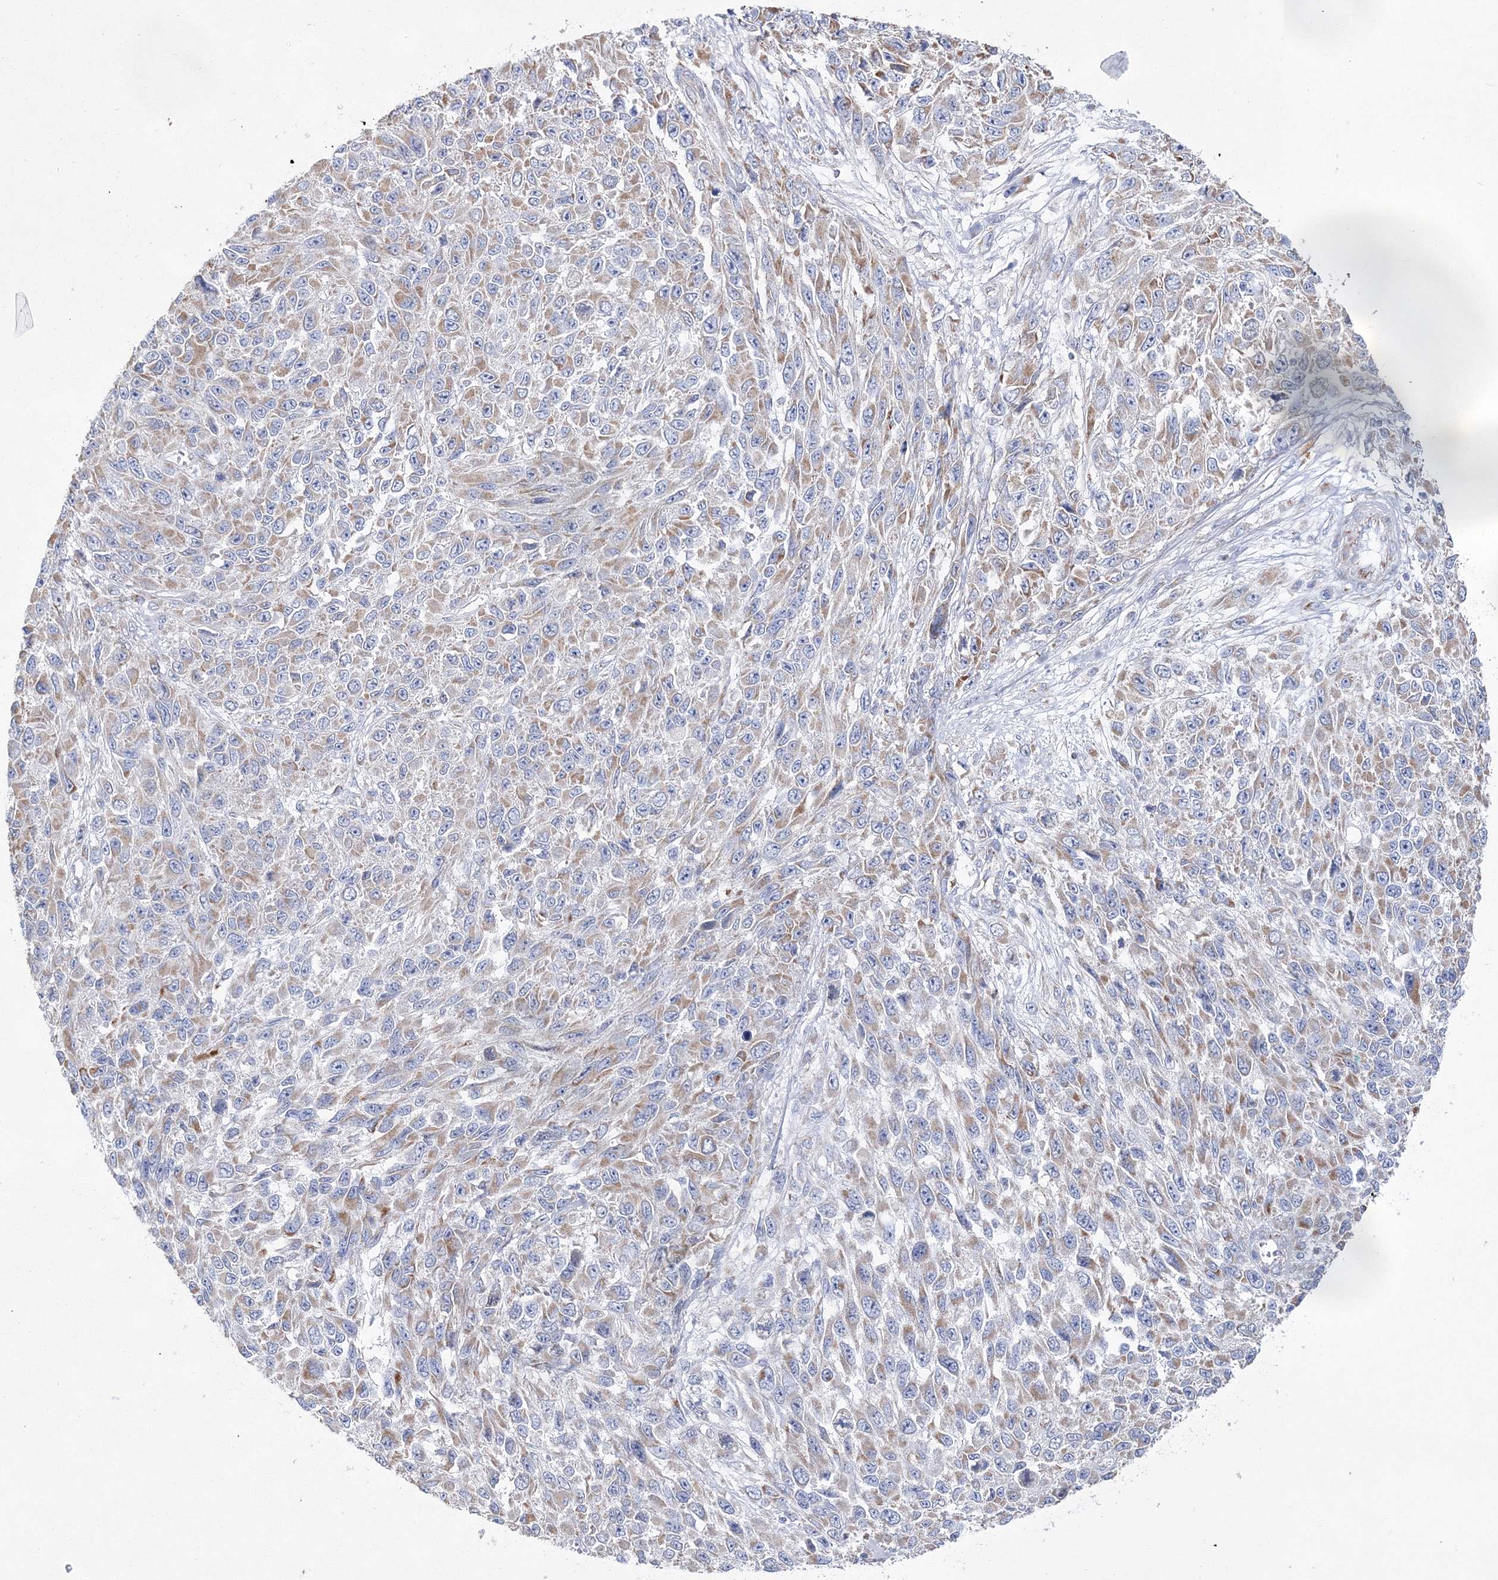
{"staining": {"intensity": "weak", "quantity": "25%-75%", "location": "cytoplasmic/membranous"}, "tissue": "melanoma", "cell_type": "Tumor cells", "image_type": "cancer", "snomed": [{"axis": "morphology", "description": "Malignant melanoma, NOS"}, {"axis": "topography", "description": "Skin"}], "caption": "Immunohistochemistry of melanoma exhibits low levels of weak cytoplasmic/membranous staining in approximately 25%-75% of tumor cells.", "gene": "HIBCH", "patient": {"sex": "female", "age": 96}}